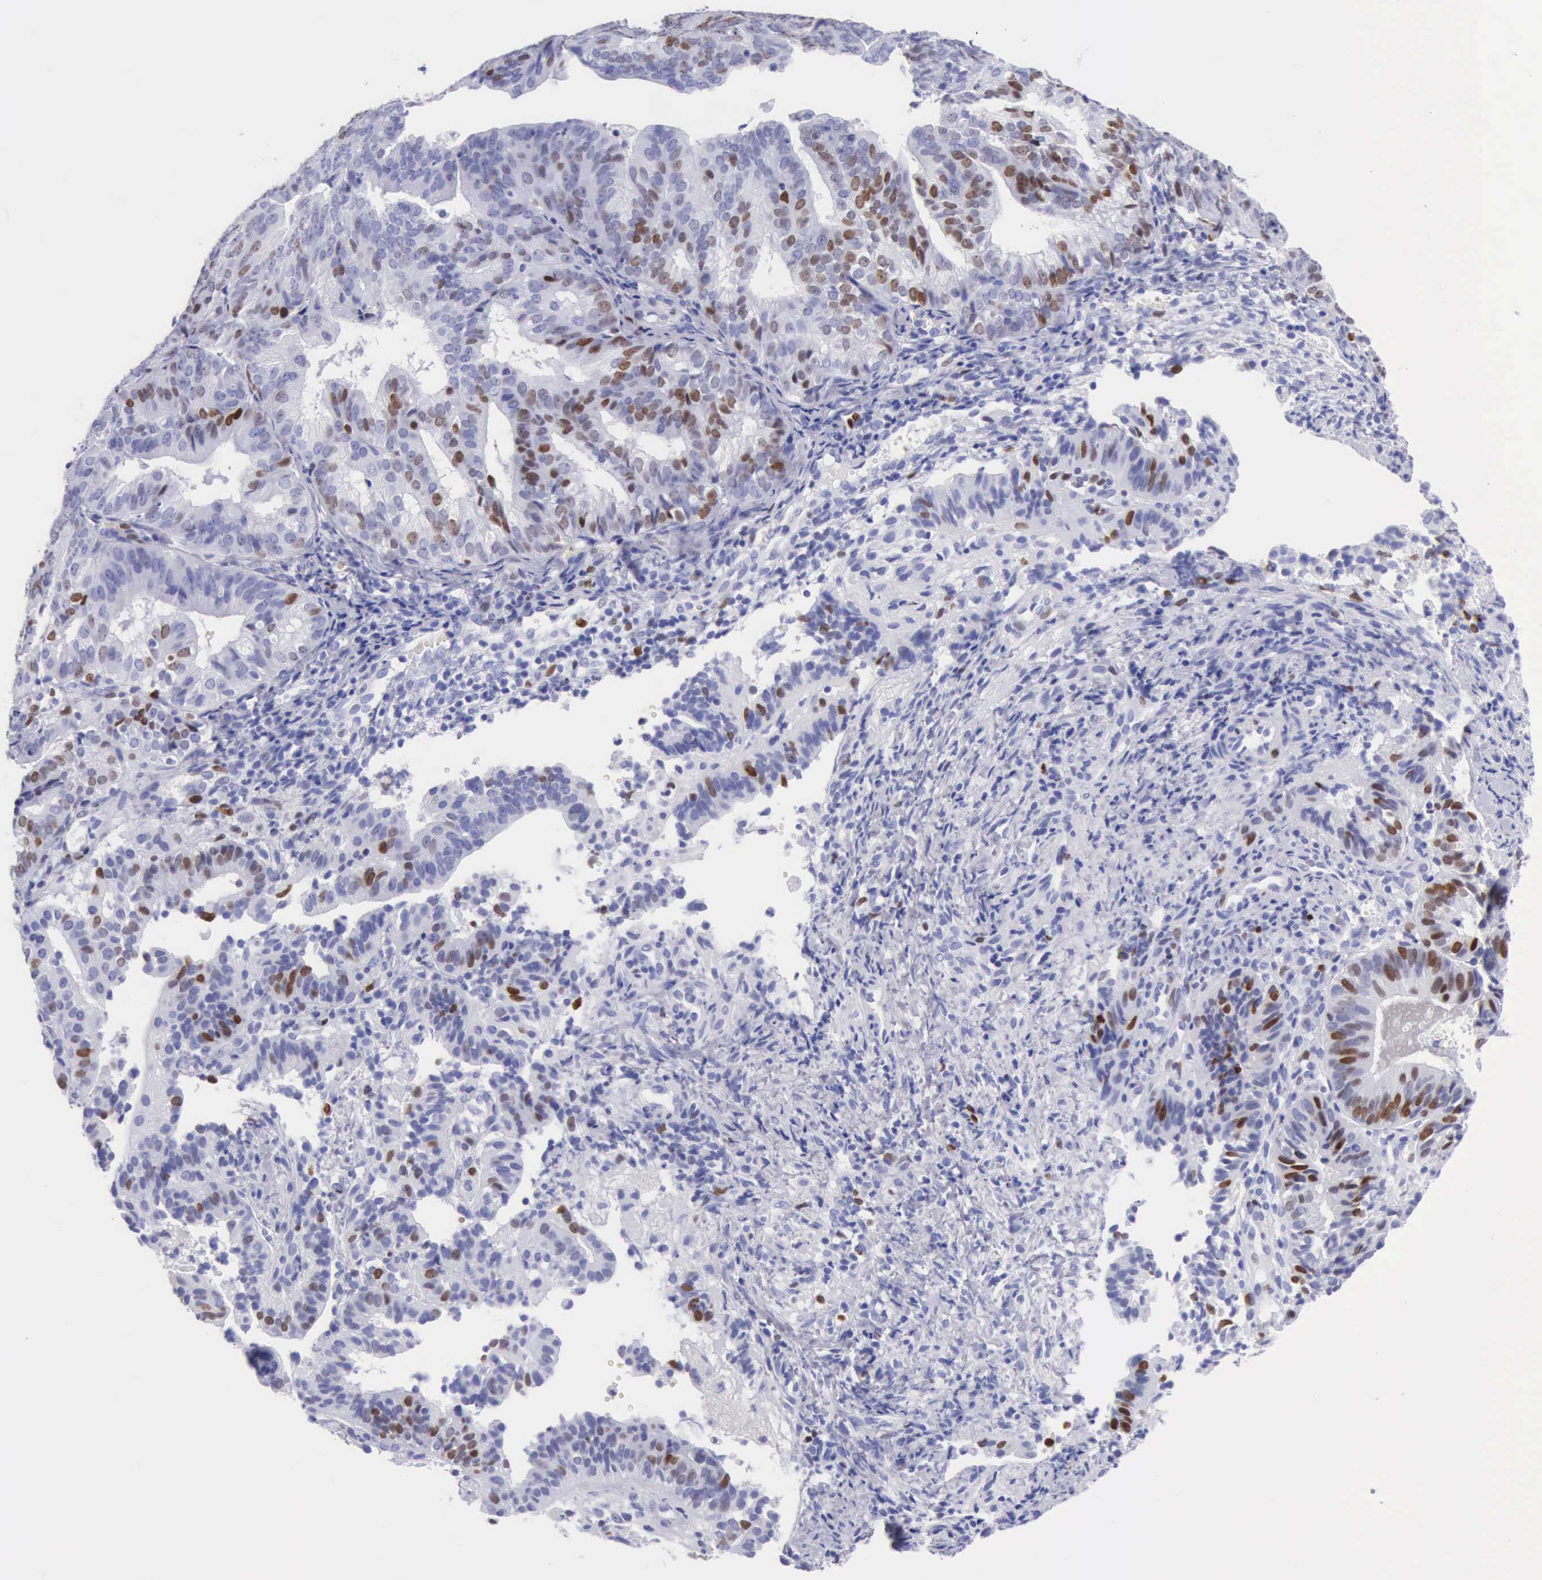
{"staining": {"intensity": "strong", "quantity": "25%-75%", "location": "nuclear"}, "tissue": "cervical cancer", "cell_type": "Tumor cells", "image_type": "cancer", "snomed": [{"axis": "morphology", "description": "Adenocarcinoma, NOS"}, {"axis": "topography", "description": "Cervix"}], "caption": "Protein expression by immunohistochemistry demonstrates strong nuclear positivity in approximately 25%-75% of tumor cells in adenocarcinoma (cervical).", "gene": "MCM2", "patient": {"sex": "female", "age": 60}}